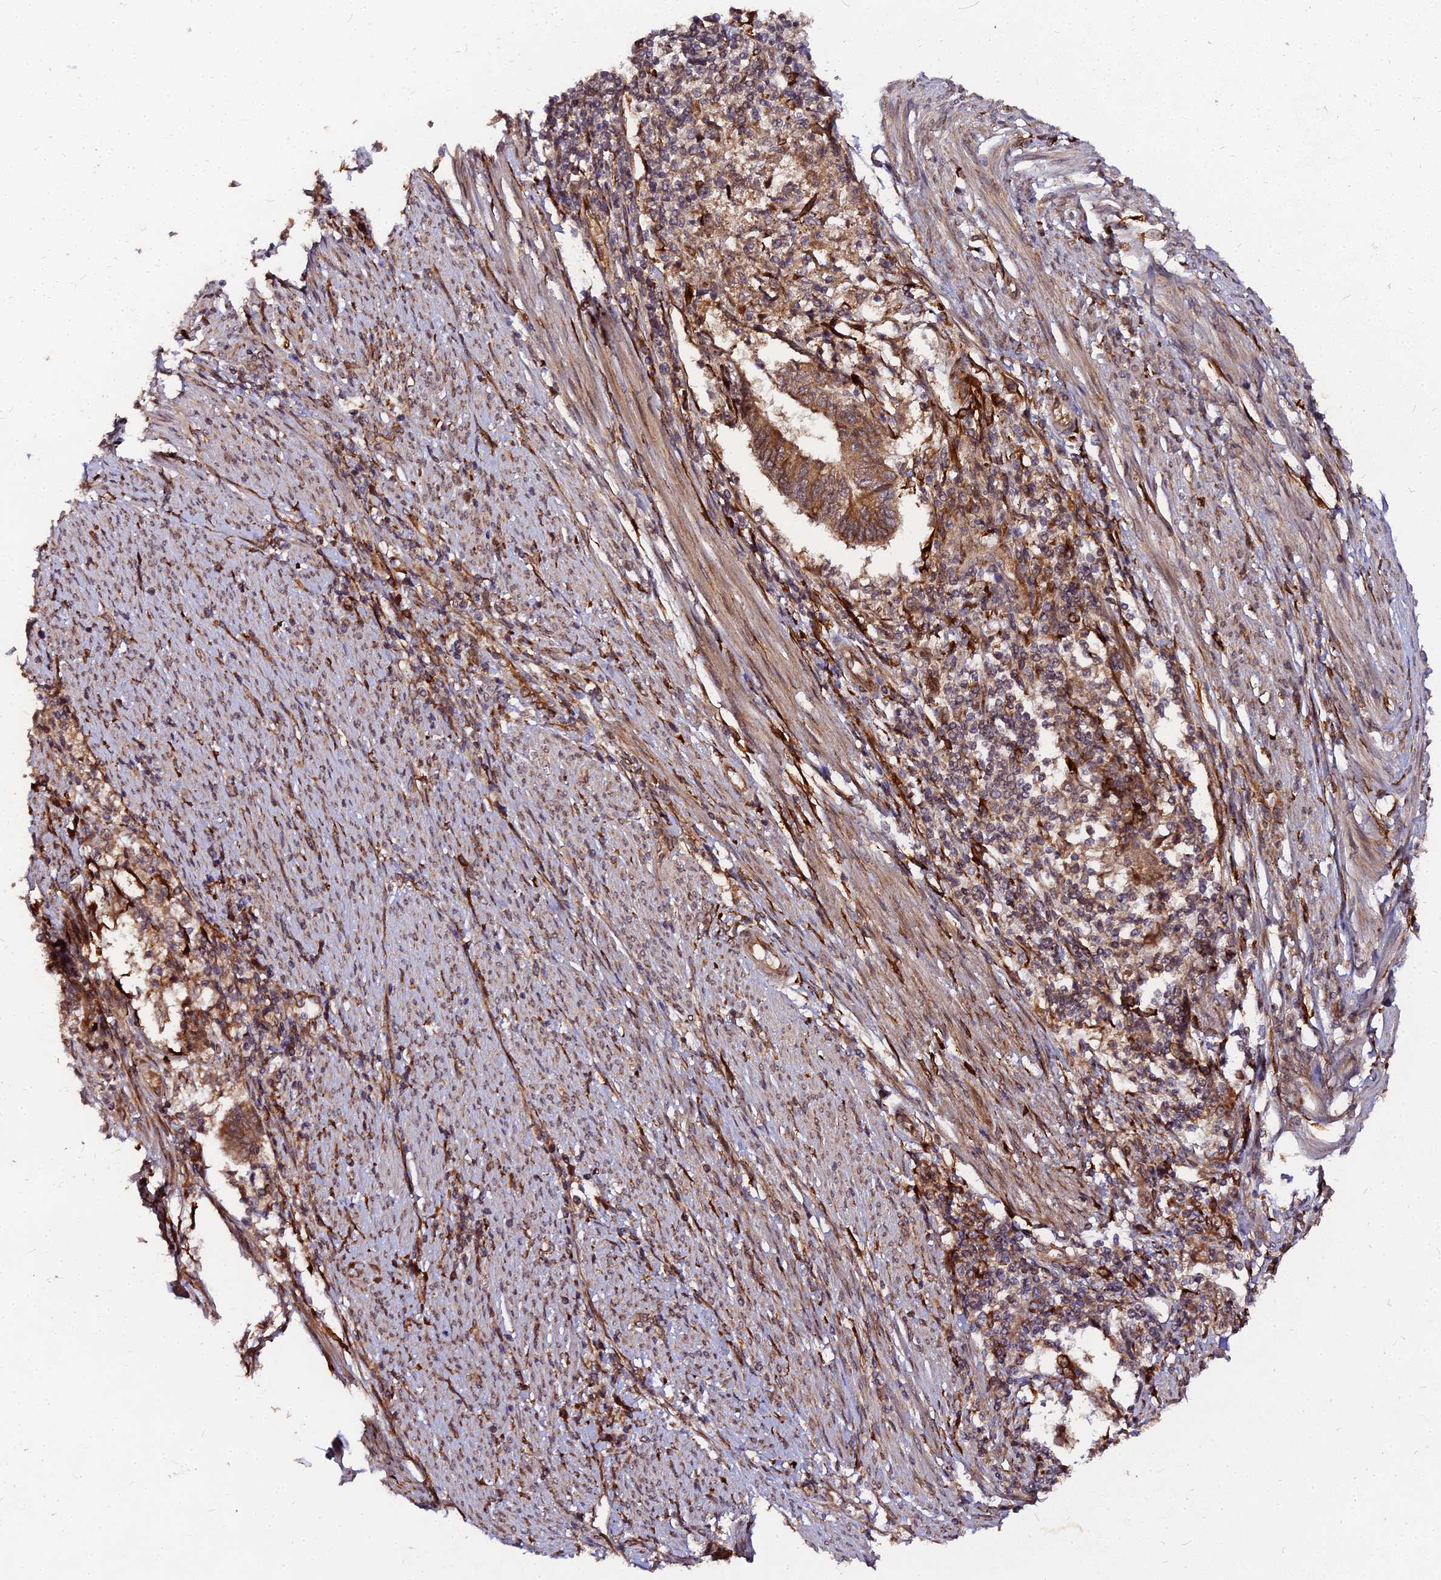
{"staining": {"intensity": "moderate", "quantity": ">75%", "location": "cytoplasmic/membranous"}, "tissue": "endometrial cancer", "cell_type": "Tumor cells", "image_type": "cancer", "snomed": [{"axis": "morphology", "description": "Adenocarcinoma, NOS"}, {"axis": "topography", "description": "Uterus"}, {"axis": "topography", "description": "Endometrium"}], "caption": "Endometrial cancer (adenocarcinoma) was stained to show a protein in brown. There is medium levels of moderate cytoplasmic/membranous staining in approximately >75% of tumor cells.", "gene": "PDE4D", "patient": {"sex": "female", "age": 70}}